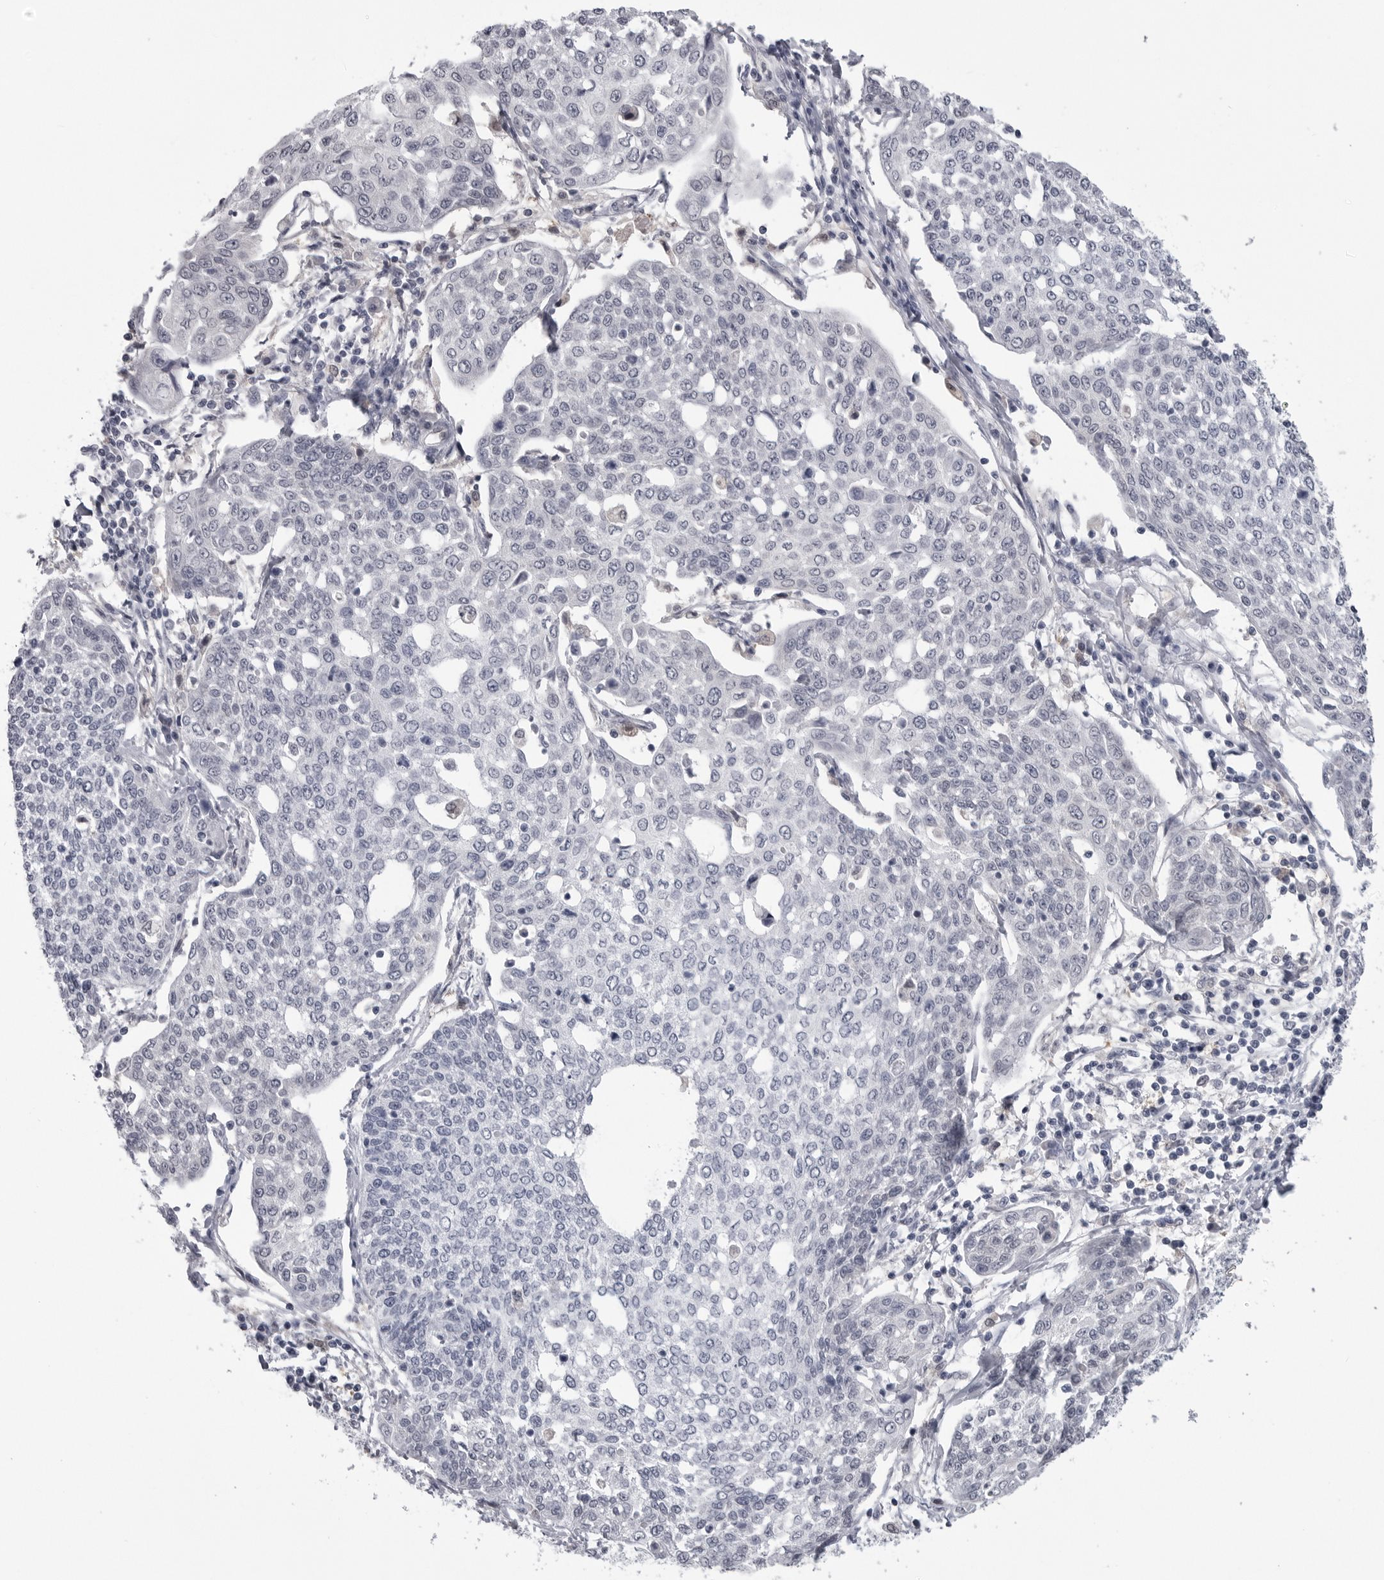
{"staining": {"intensity": "negative", "quantity": "none", "location": "none"}, "tissue": "cervical cancer", "cell_type": "Tumor cells", "image_type": "cancer", "snomed": [{"axis": "morphology", "description": "Squamous cell carcinoma, NOS"}, {"axis": "topography", "description": "Cervix"}], "caption": "This is an immunohistochemistry photomicrograph of human cervical squamous cell carcinoma. There is no staining in tumor cells.", "gene": "PNPO", "patient": {"sex": "female", "age": 34}}